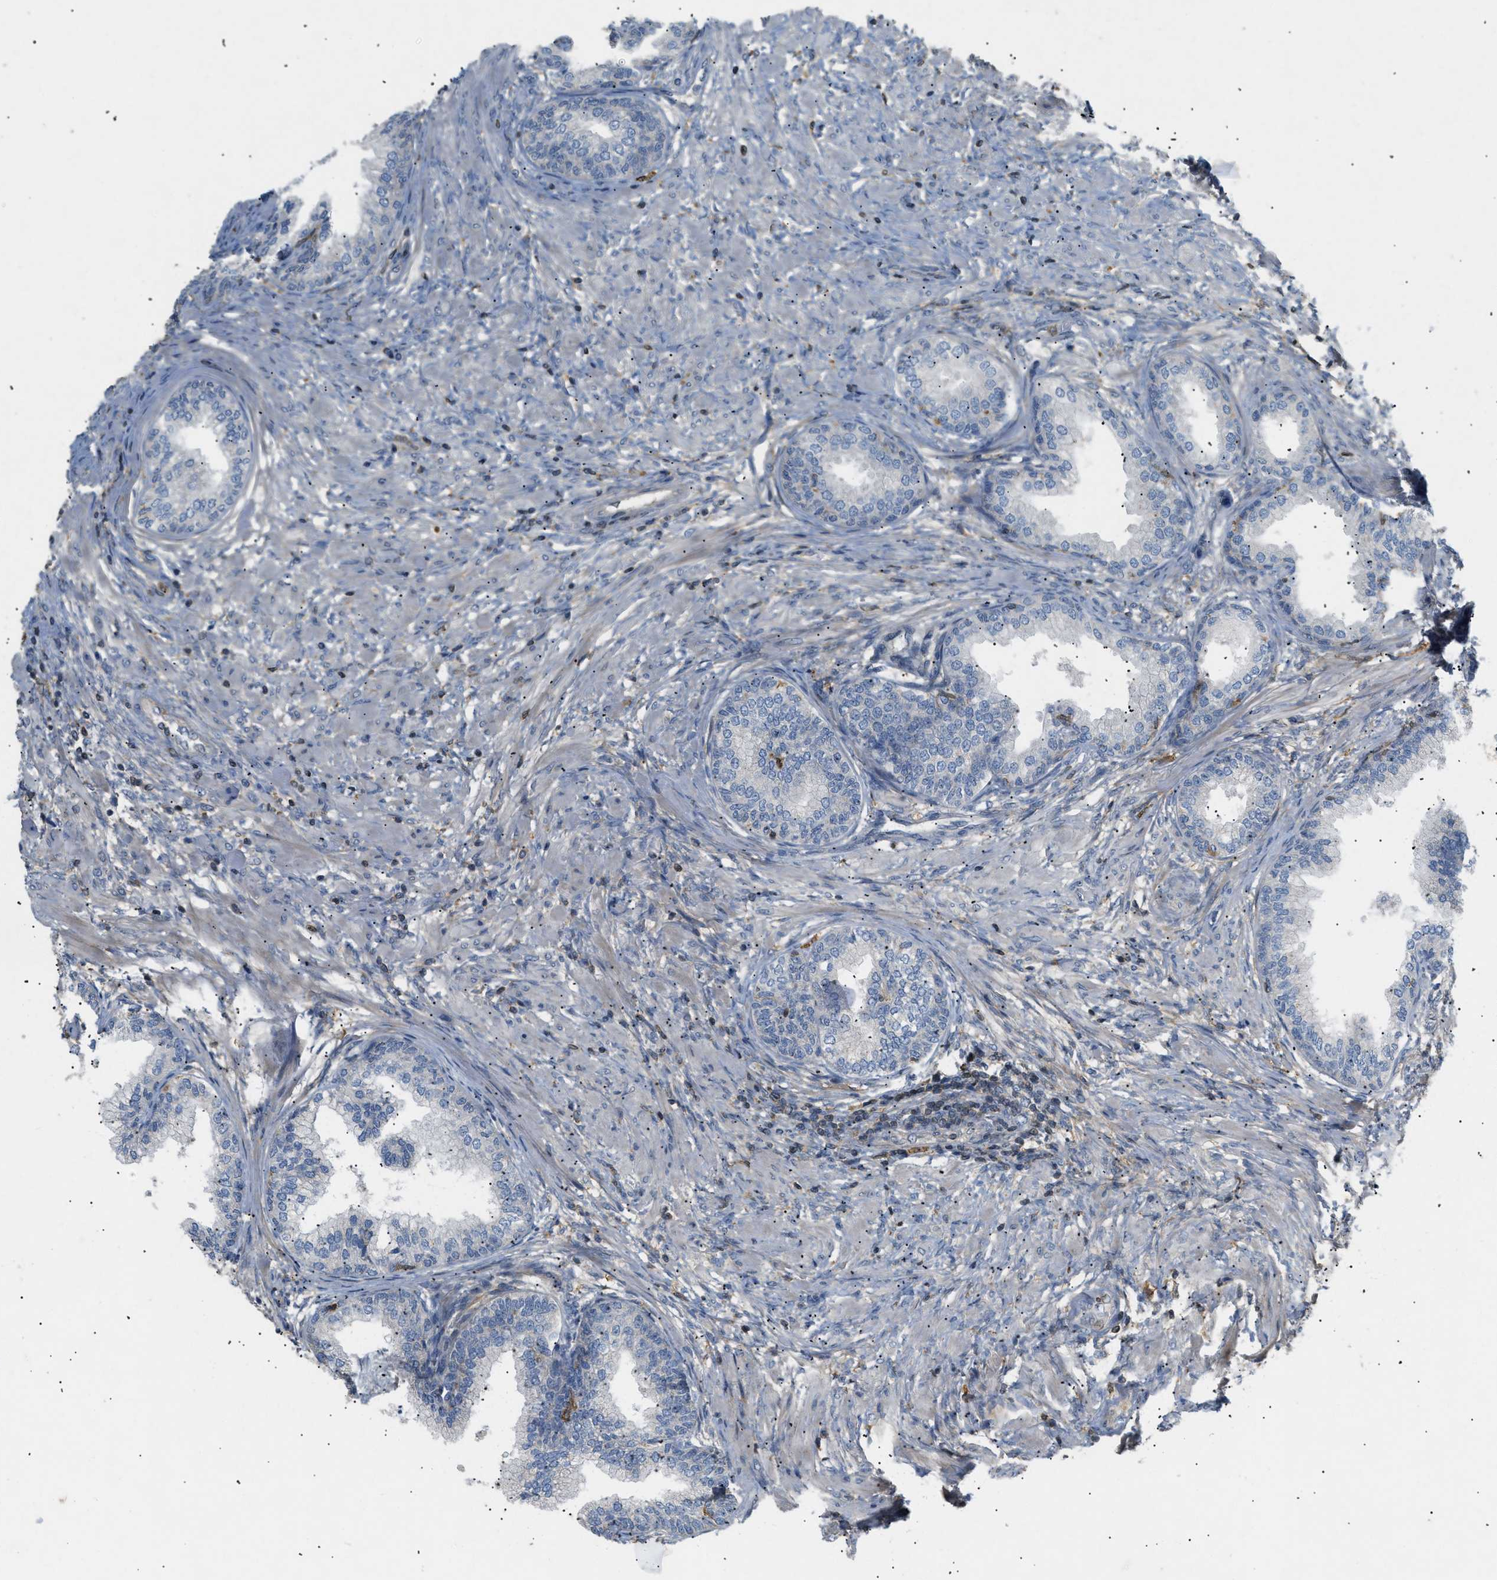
{"staining": {"intensity": "negative", "quantity": "none", "location": "none"}, "tissue": "prostate", "cell_type": "Glandular cells", "image_type": "normal", "snomed": [{"axis": "morphology", "description": "Normal tissue, NOS"}, {"axis": "topography", "description": "Prostate"}], "caption": "High magnification brightfield microscopy of normal prostate stained with DAB (brown) and counterstained with hematoxylin (blue): glandular cells show no significant expression.", "gene": "FARS2", "patient": {"sex": "male", "age": 76}}